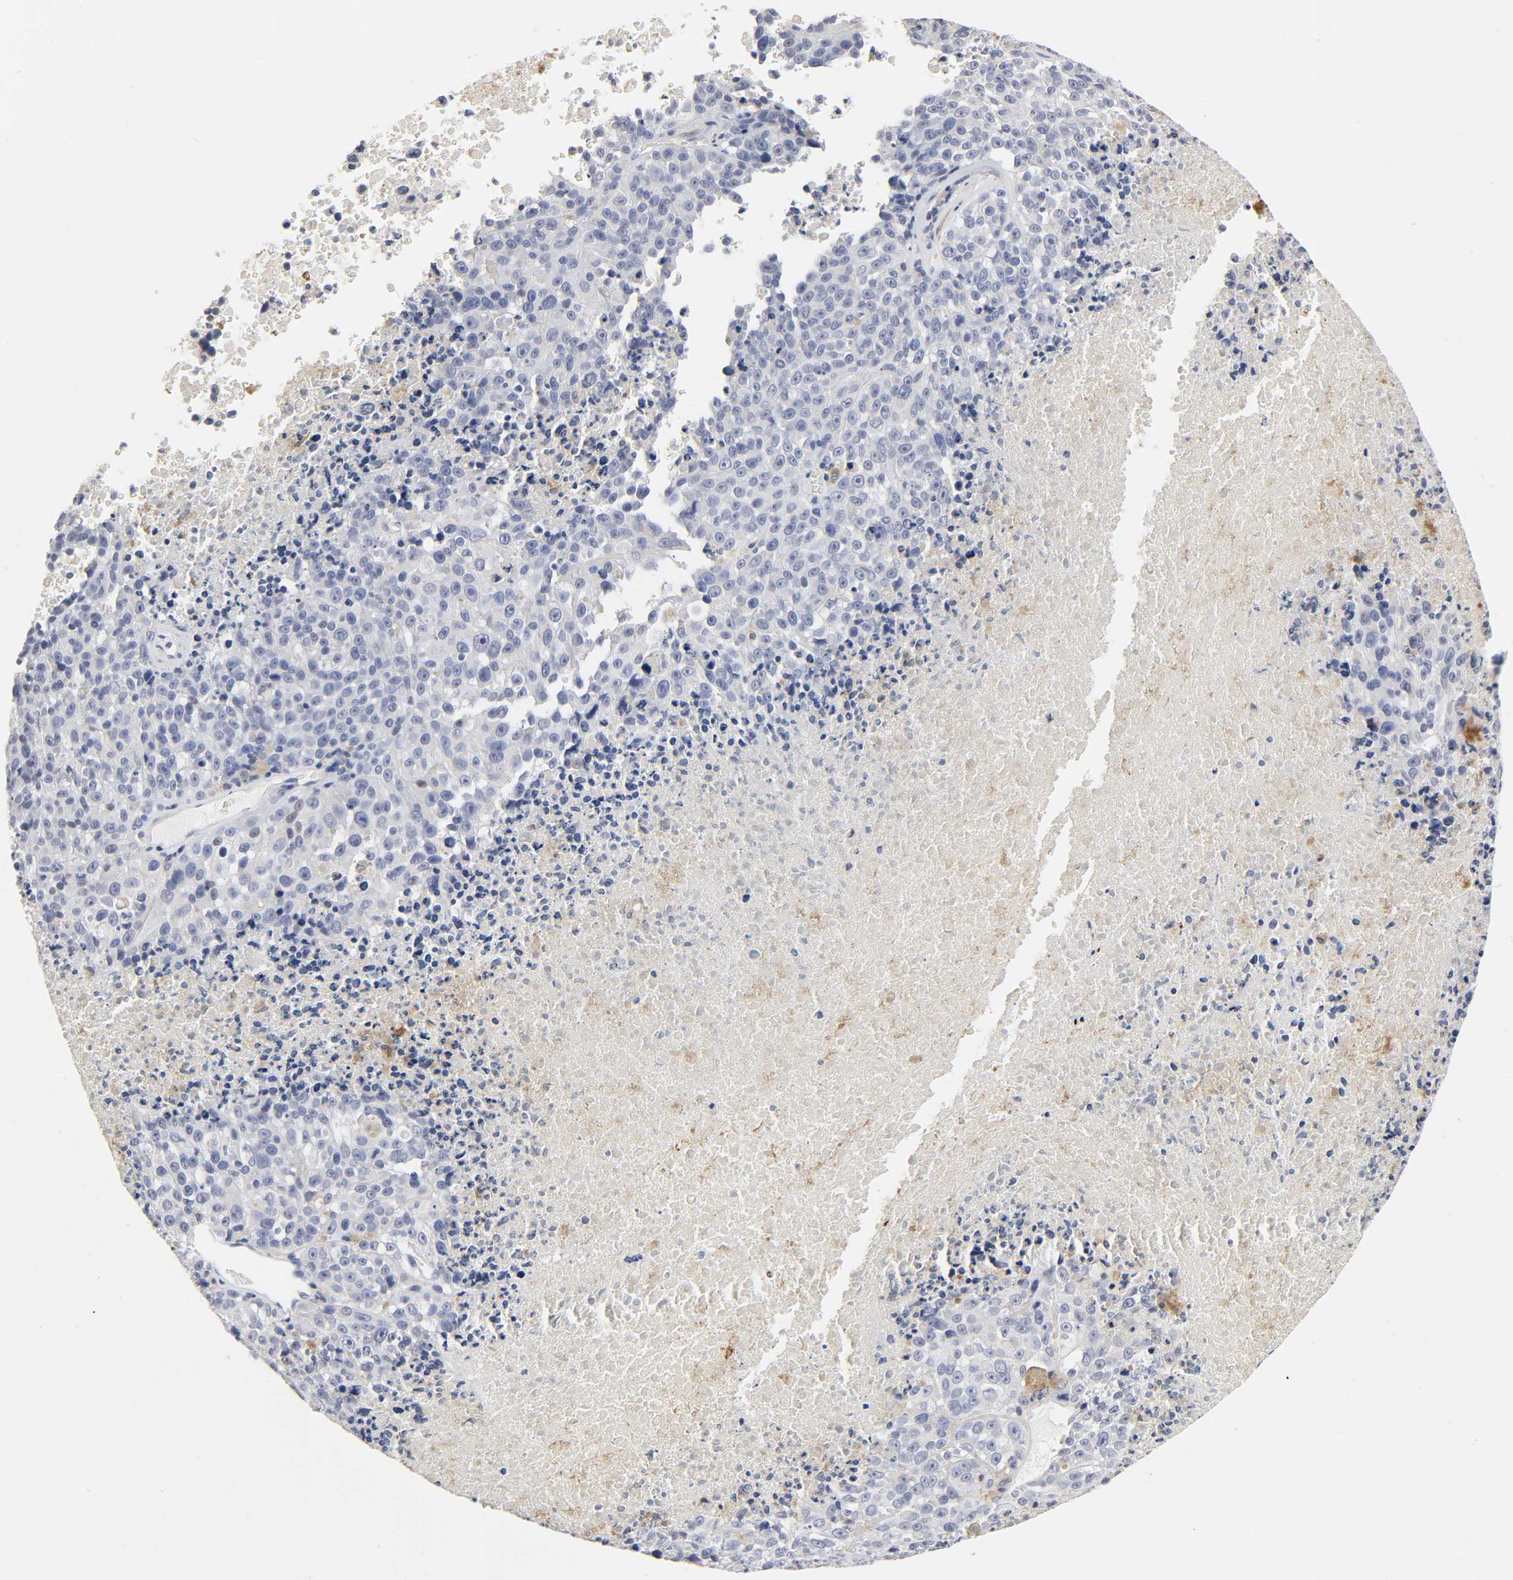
{"staining": {"intensity": "negative", "quantity": "none", "location": "none"}, "tissue": "melanoma", "cell_type": "Tumor cells", "image_type": "cancer", "snomed": [{"axis": "morphology", "description": "Malignant melanoma, Metastatic site"}, {"axis": "topography", "description": "Cerebral cortex"}], "caption": "Immunohistochemical staining of human malignant melanoma (metastatic site) reveals no significant expression in tumor cells. The staining is performed using DAB brown chromogen with nuclei counter-stained in using hematoxylin.", "gene": "LRP1", "patient": {"sex": "female", "age": 52}}